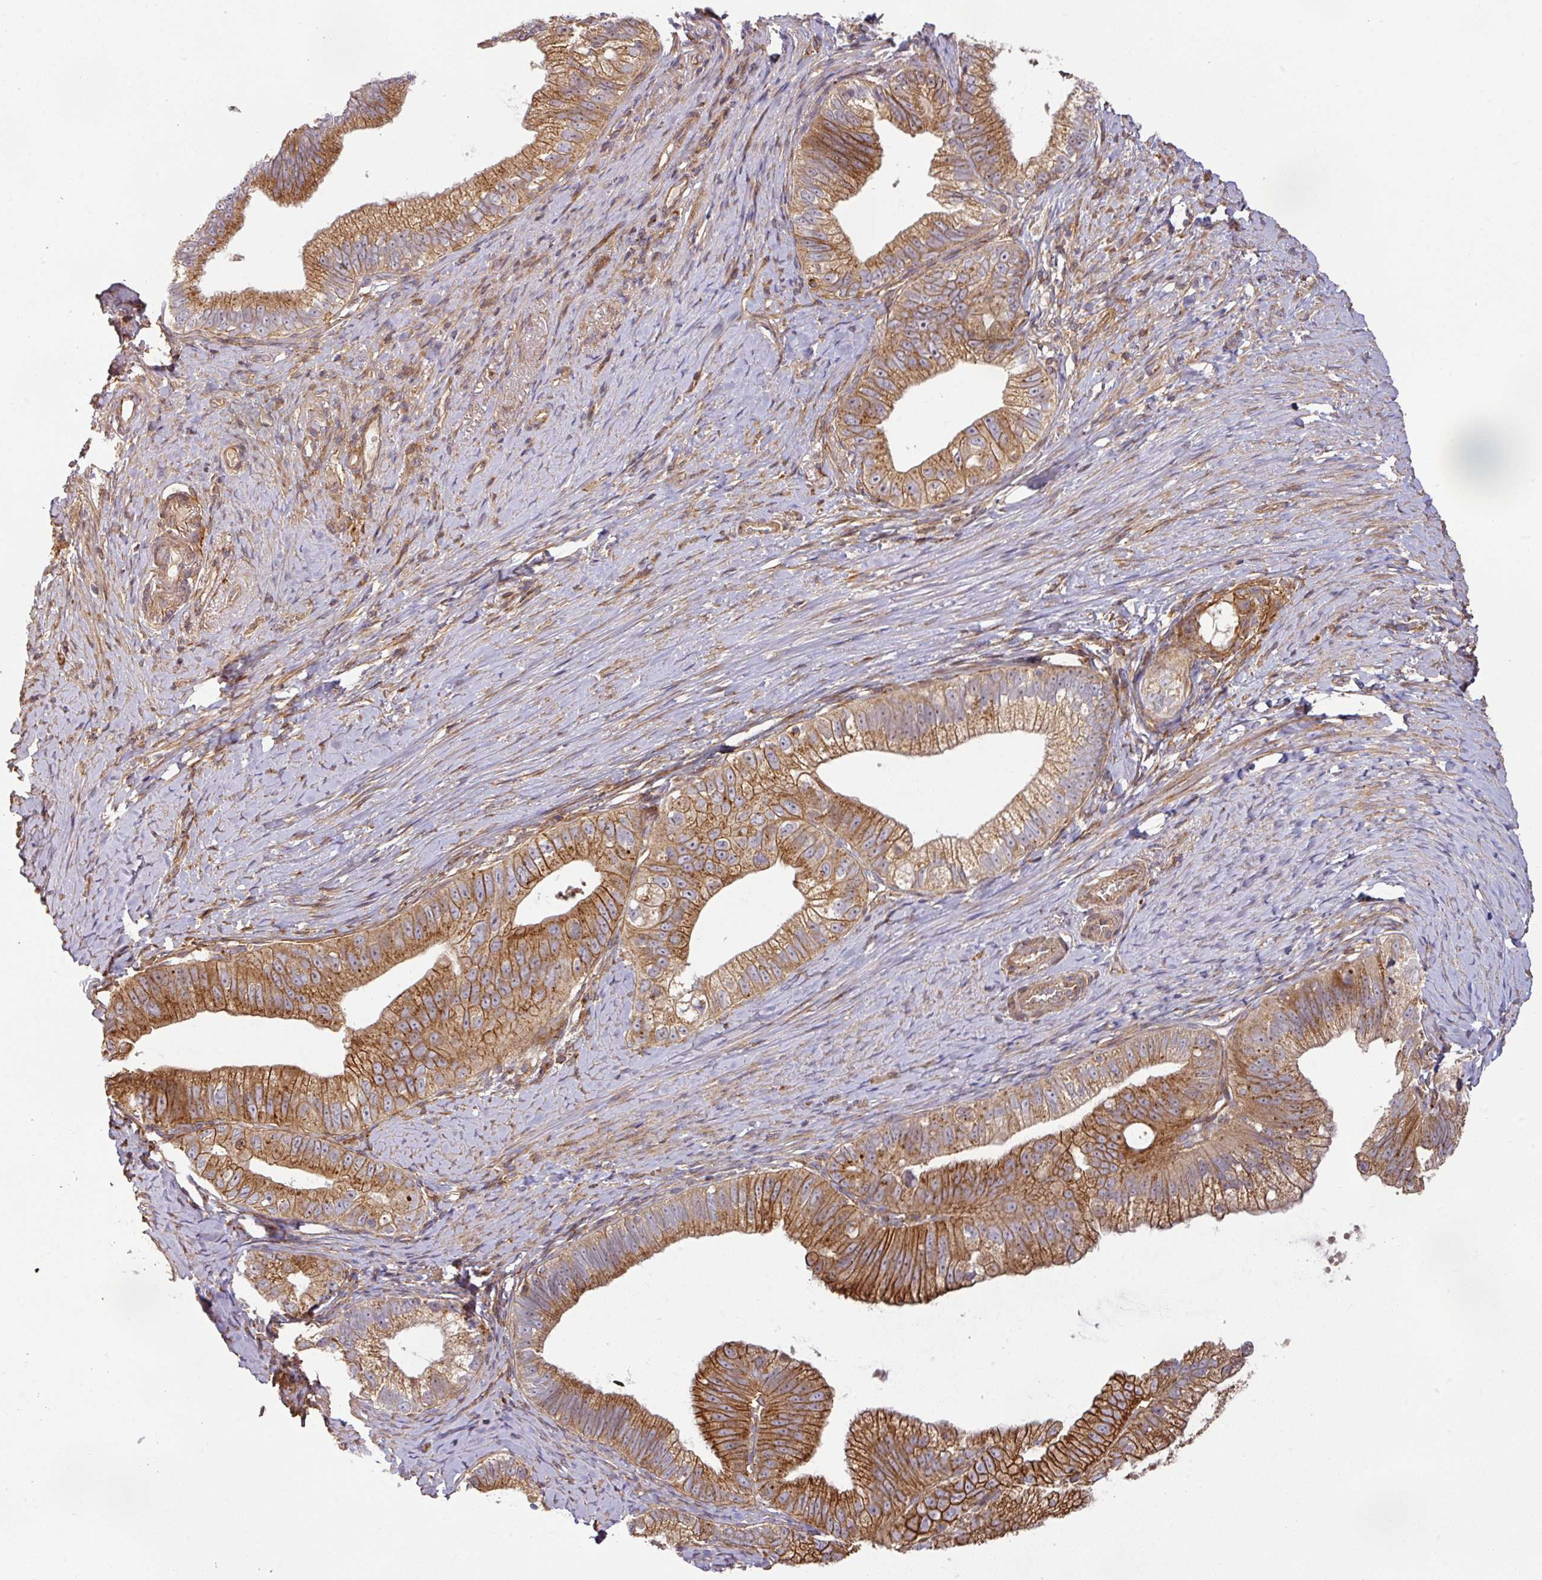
{"staining": {"intensity": "strong", "quantity": ">75%", "location": "cytoplasmic/membranous"}, "tissue": "pancreatic cancer", "cell_type": "Tumor cells", "image_type": "cancer", "snomed": [{"axis": "morphology", "description": "Adenocarcinoma, NOS"}, {"axis": "topography", "description": "Pancreas"}], "caption": "Pancreatic adenocarcinoma tissue reveals strong cytoplasmic/membranous expression in about >75% of tumor cells, visualized by immunohistochemistry. Nuclei are stained in blue.", "gene": "CASP2", "patient": {"sex": "male", "age": 70}}